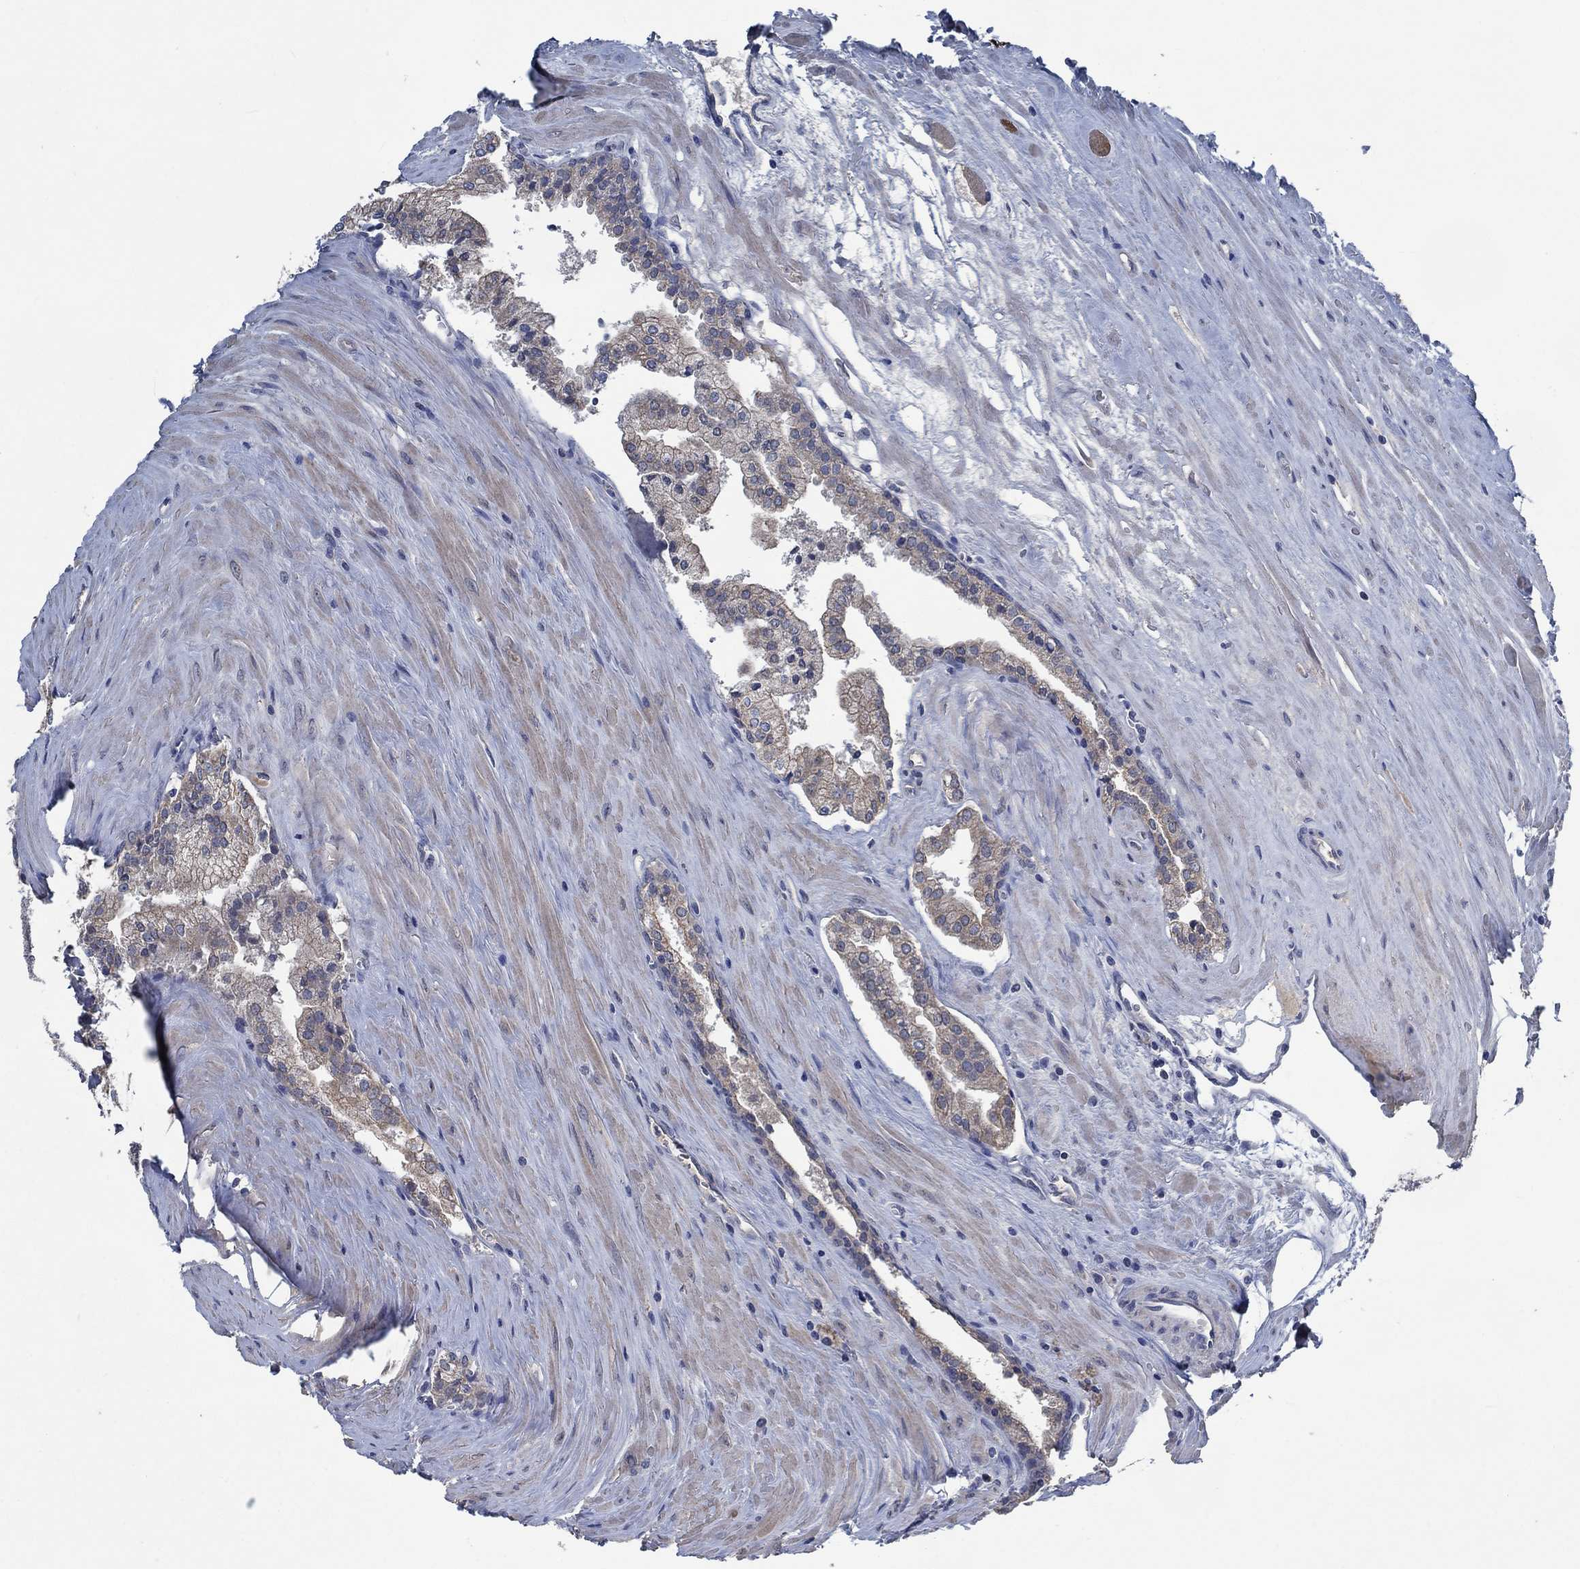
{"staining": {"intensity": "weak", "quantity": "<25%", "location": "cytoplasmic/membranous"}, "tissue": "prostate cancer", "cell_type": "Tumor cells", "image_type": "cancer", "snomed": [{"axis": "morphology", "description": "Adenocarcinoma, NOS"}, {"axis": "topography", "description": "Prostate"}], "caption": "Immunohistochemistry (IHC) histopathology image of neoplastic tissue: human prostate cancer stained with DAB demonstrates no significant protein expression in tumor cells.", "gene": "OBSCN", "patient": {"sex": "male", "age": 72}}